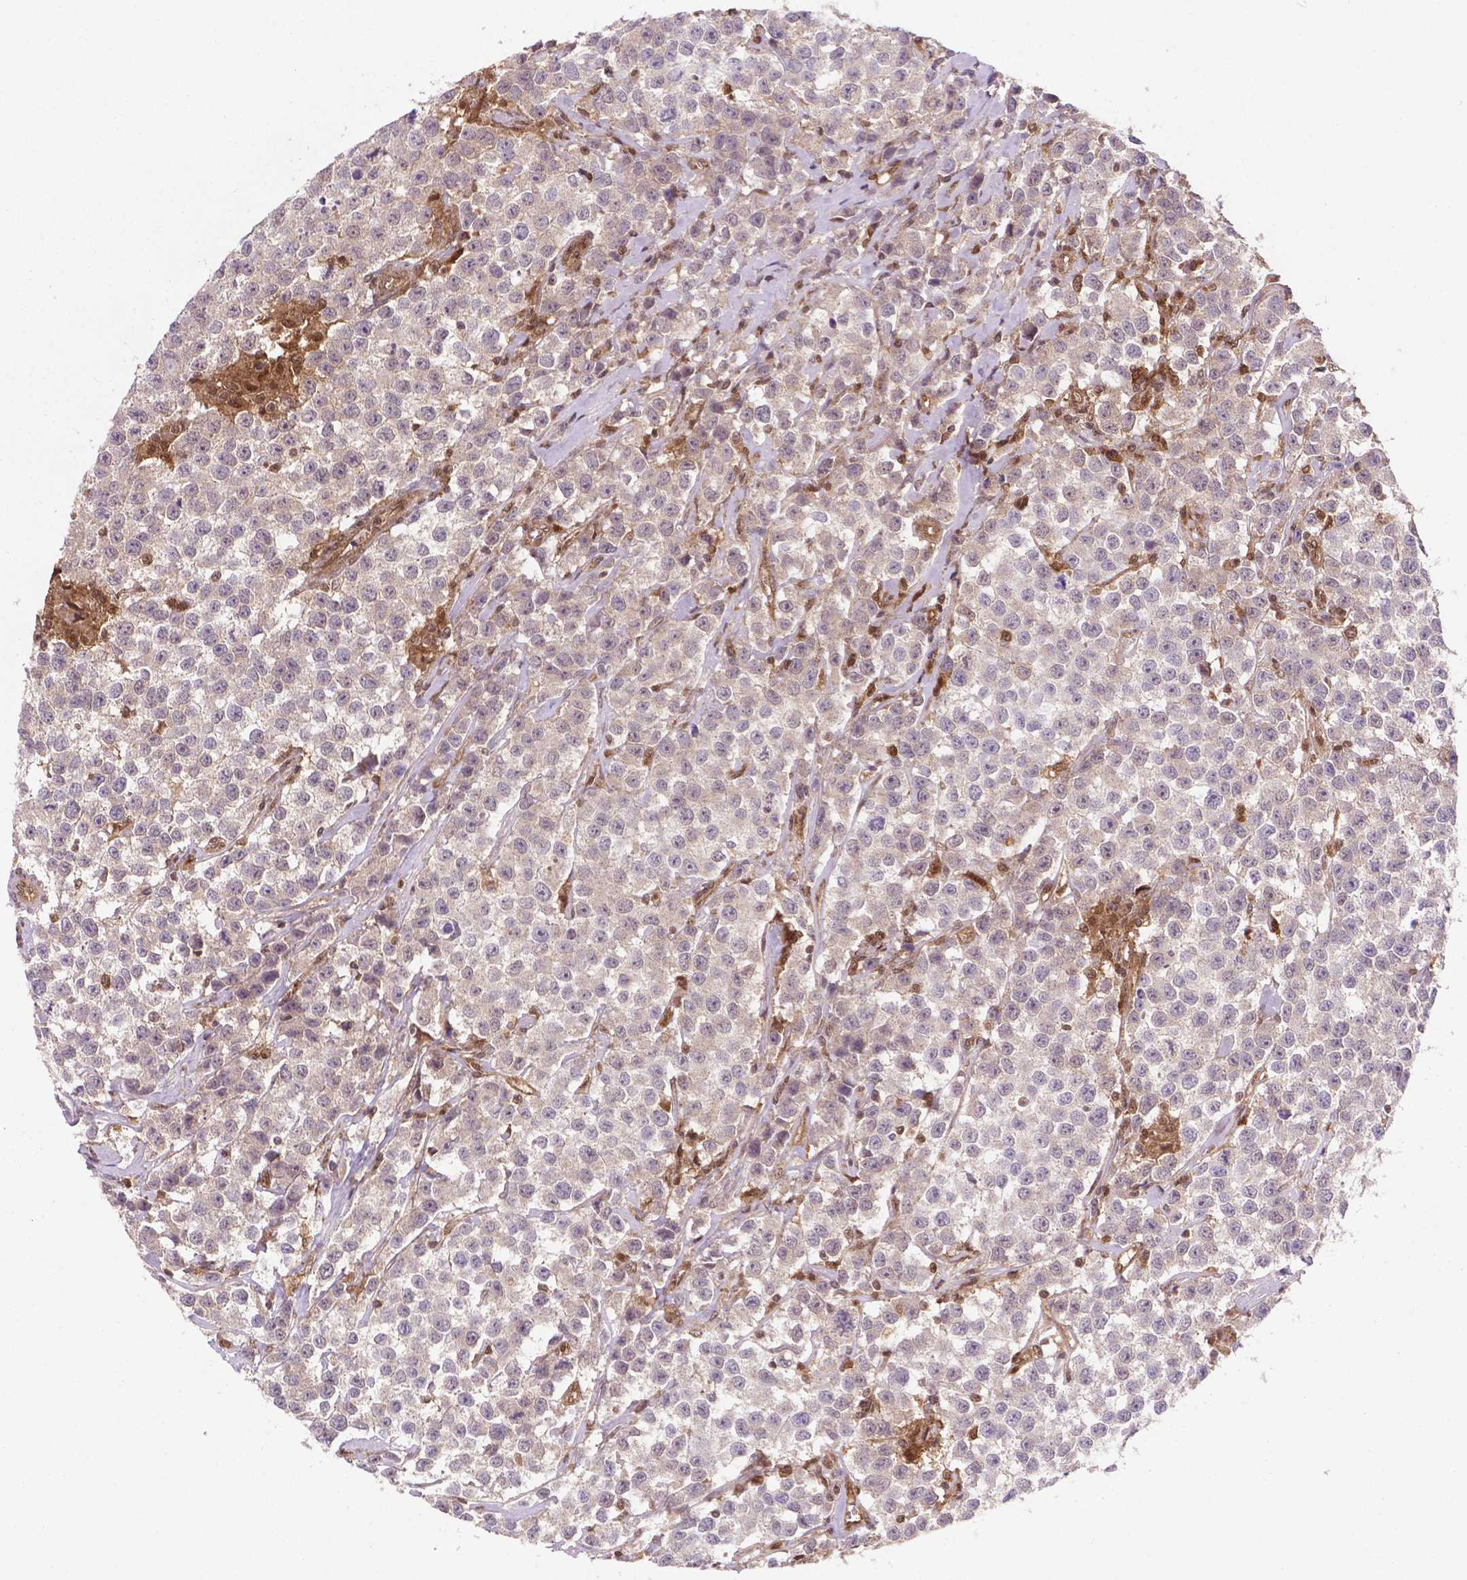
{"staining": {"intensity": "weak", "quantity": "<25%", "location": "cytoplasmic/membranous"}, "tissue": "testis cancer", "cell_type": "Tumor cells", "image_type": "cancer", "snomed": [{"axis": "morphology", "description": "Seminoma, NOS"}, {"axis": "topography", "description": "Testis"}], "caption": "This is an immunohistochemistry micrograph of human testis cancer. There is no positivity in tumor cells.", "gene": "UBE2L6", "patient": {"sex": "male", "age": 59}}